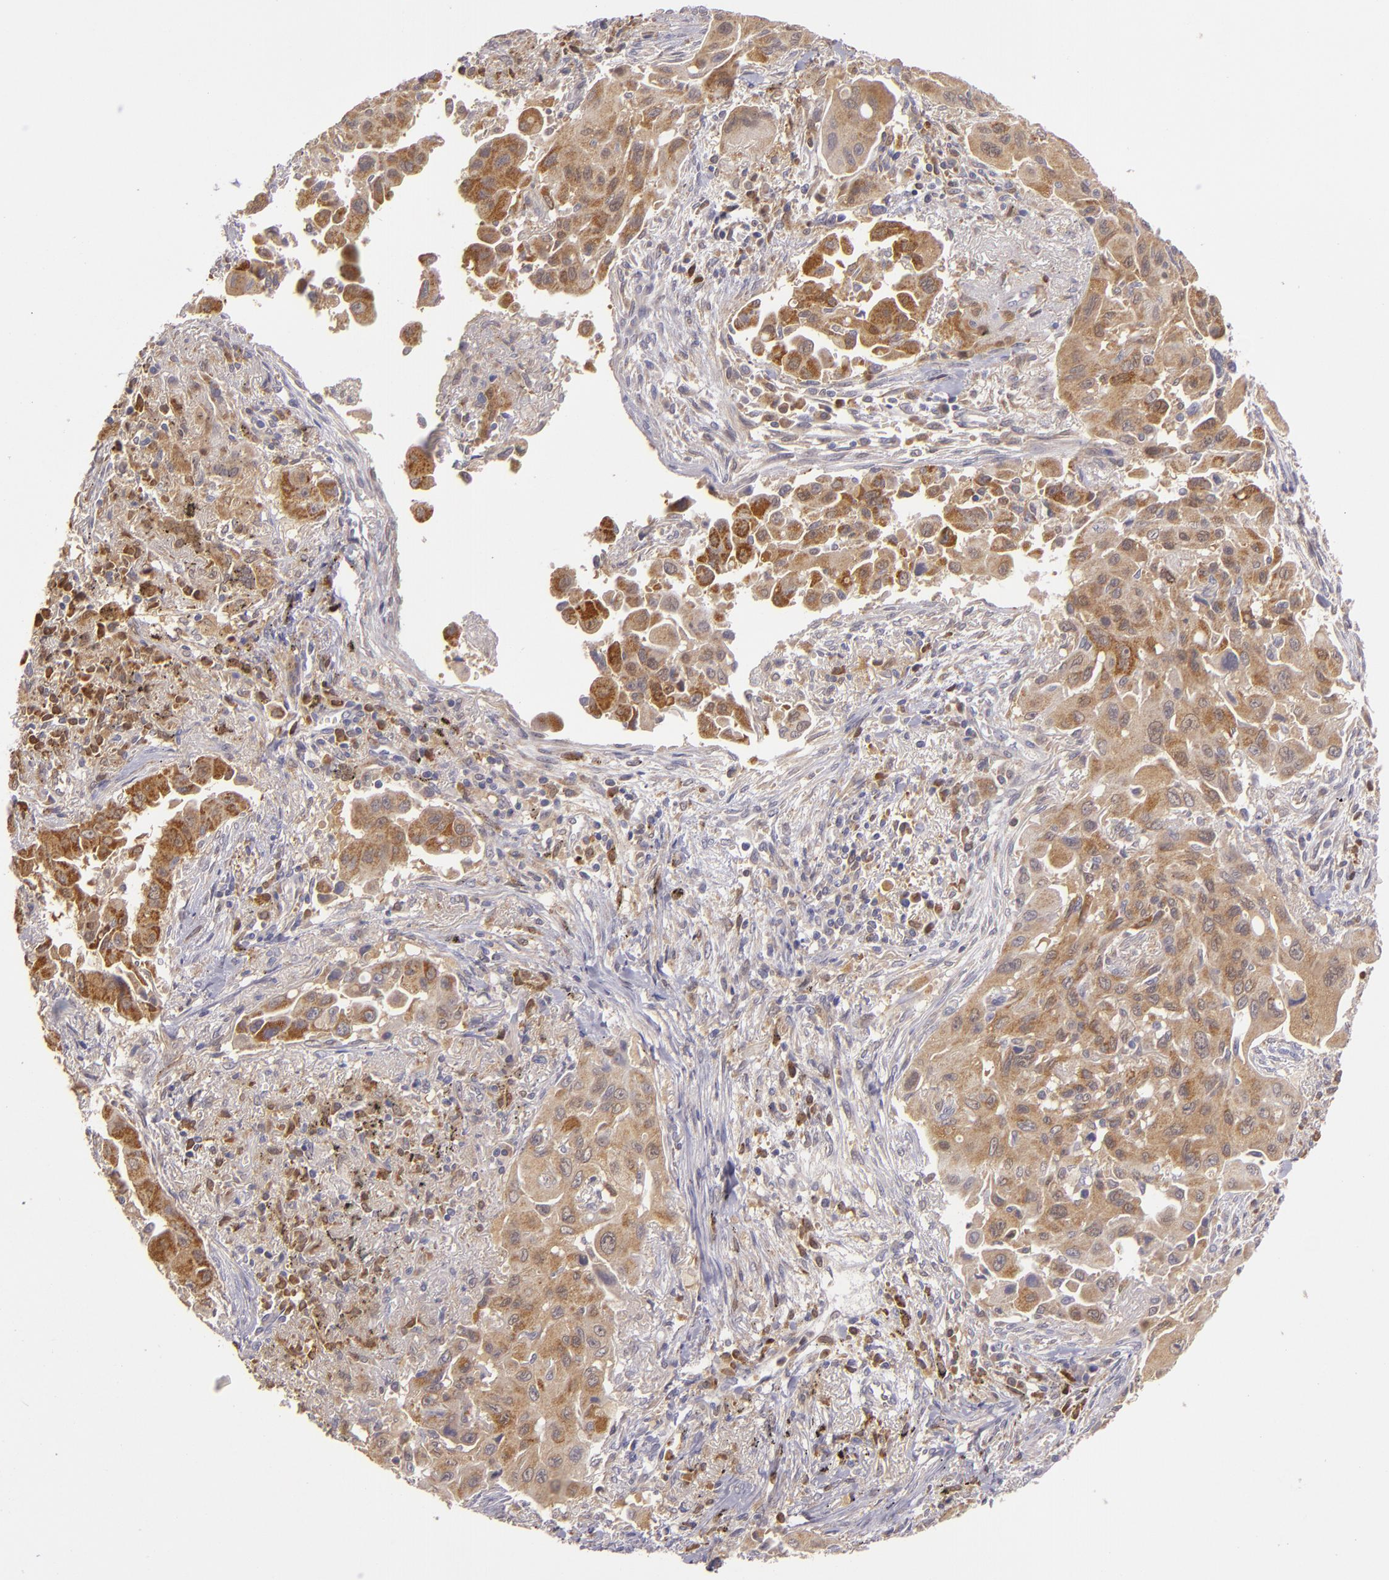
{"staining": {"intensity": "moderate", "quantity": ">75%", "location": "cytoplasmic/membranous"}, "tissue": "lung cancer", "cell_type": "Tumor cells", "image_type": "cancer", "snomed": [{"axis": "morphology", "description": "Adenocarcinoma, NOS"}, {"axis": "topography", "description": "Lung"}], "caption": "Lung adenocarcinoma stained with a protein marker demonstrates moderate staining in tumor cells.", "gene": "FHIT", "patient": {"sex": "male", "age": 68}}